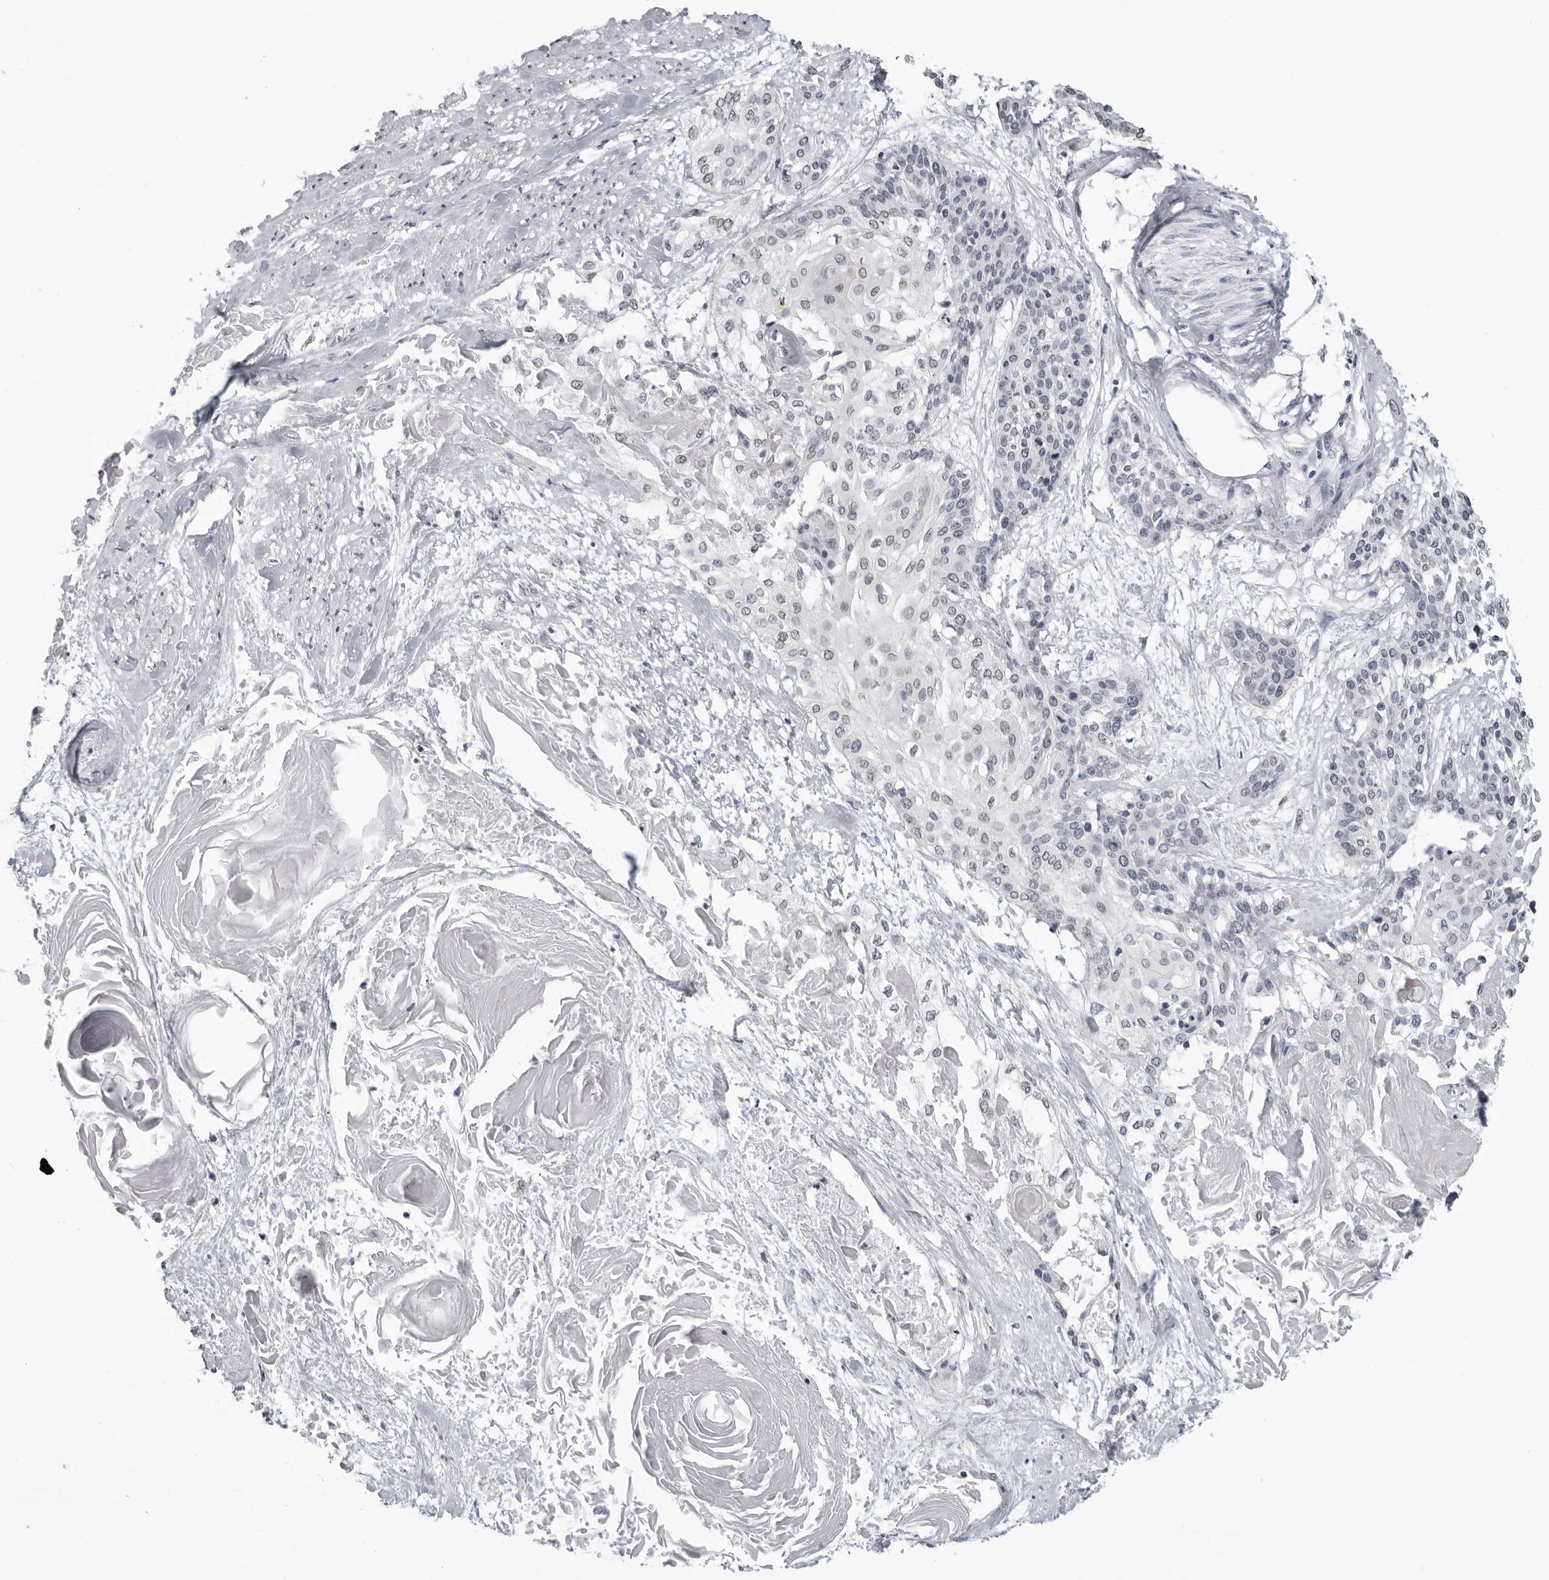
{"staining": {"intensity": "negative", "quantity": "none", "location": "none"}, "tissue": "cervical cancer", "cell_type": "Tumor cells", "image_type": "cancer", "snomed": [{"axis": "morphology", "description": "Squamous cell carcinoma, NOS"}, {"axis": "topography", "description": "Cervix"}], "caption": "This is an immunohistochemistry image of human cervical cancer. There is no positivity in tumor cells.", "gene": "HEPACAM", "patient": {"sex": "female", "age": 57}}